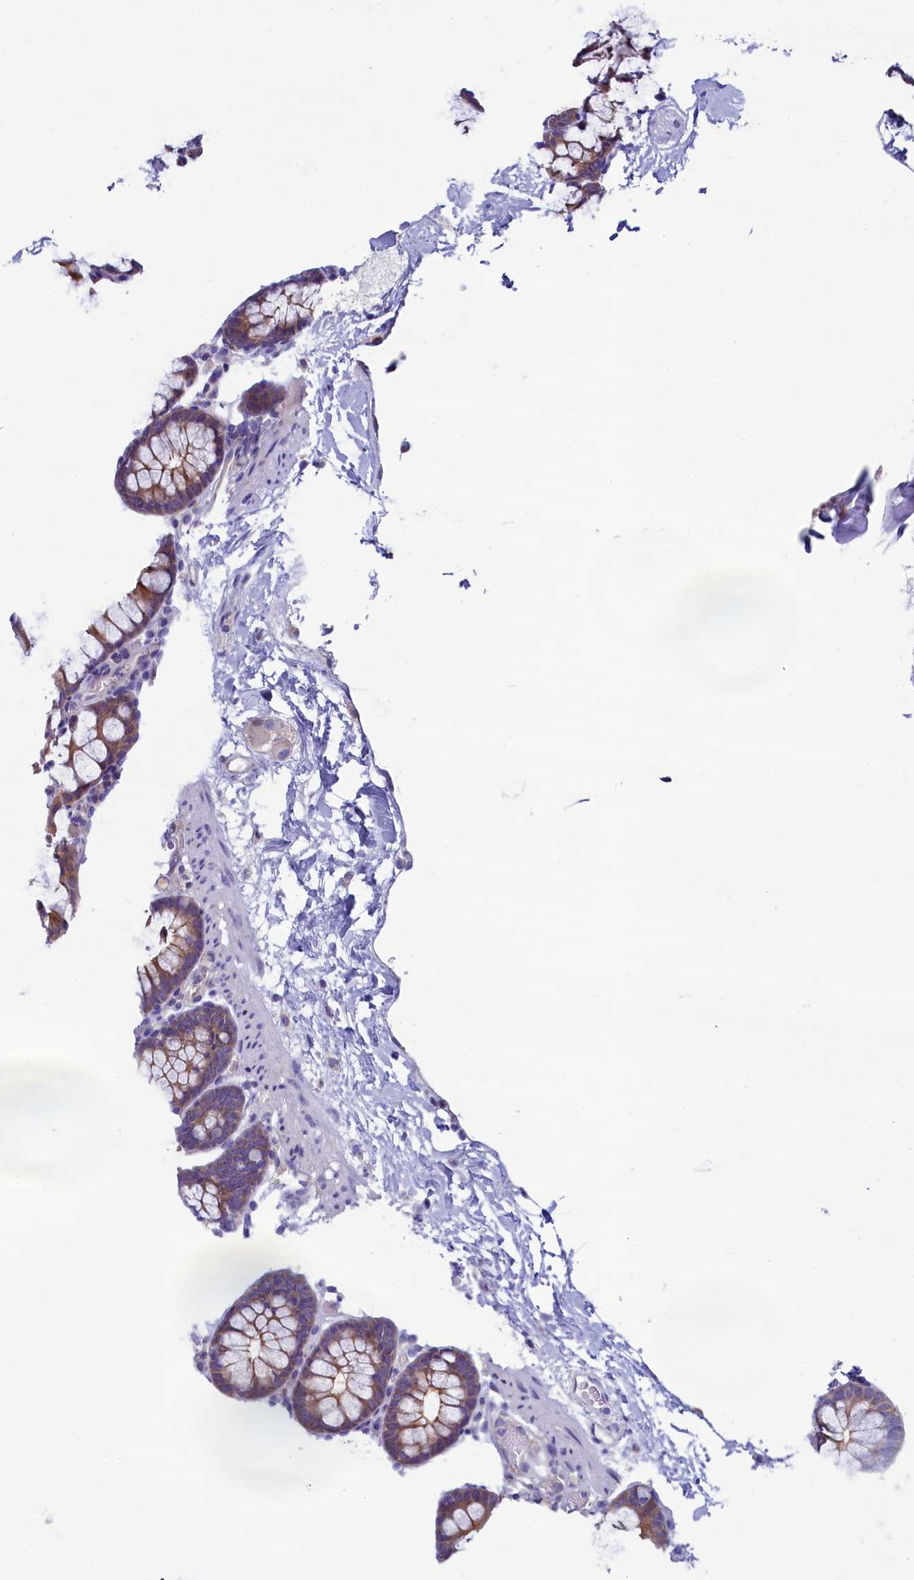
{"staining": {"intensity": "negative", "quantity": "none", "location": "none"}, "tissue": "colon", "cell_type": "Endothelial cells", "image_type": "normal", "snomed": [{"axis": "morphology", "description": "Normal tissue, NOS"}, {"axis": "topography", "description": "Colon"}], "caption": "Immunohistochemical staining of unremarkable colon exhibits no significant expression in endothelial cells.", "gene": "KRBOX5", "patient": {"sex": "male", "age": 75}}